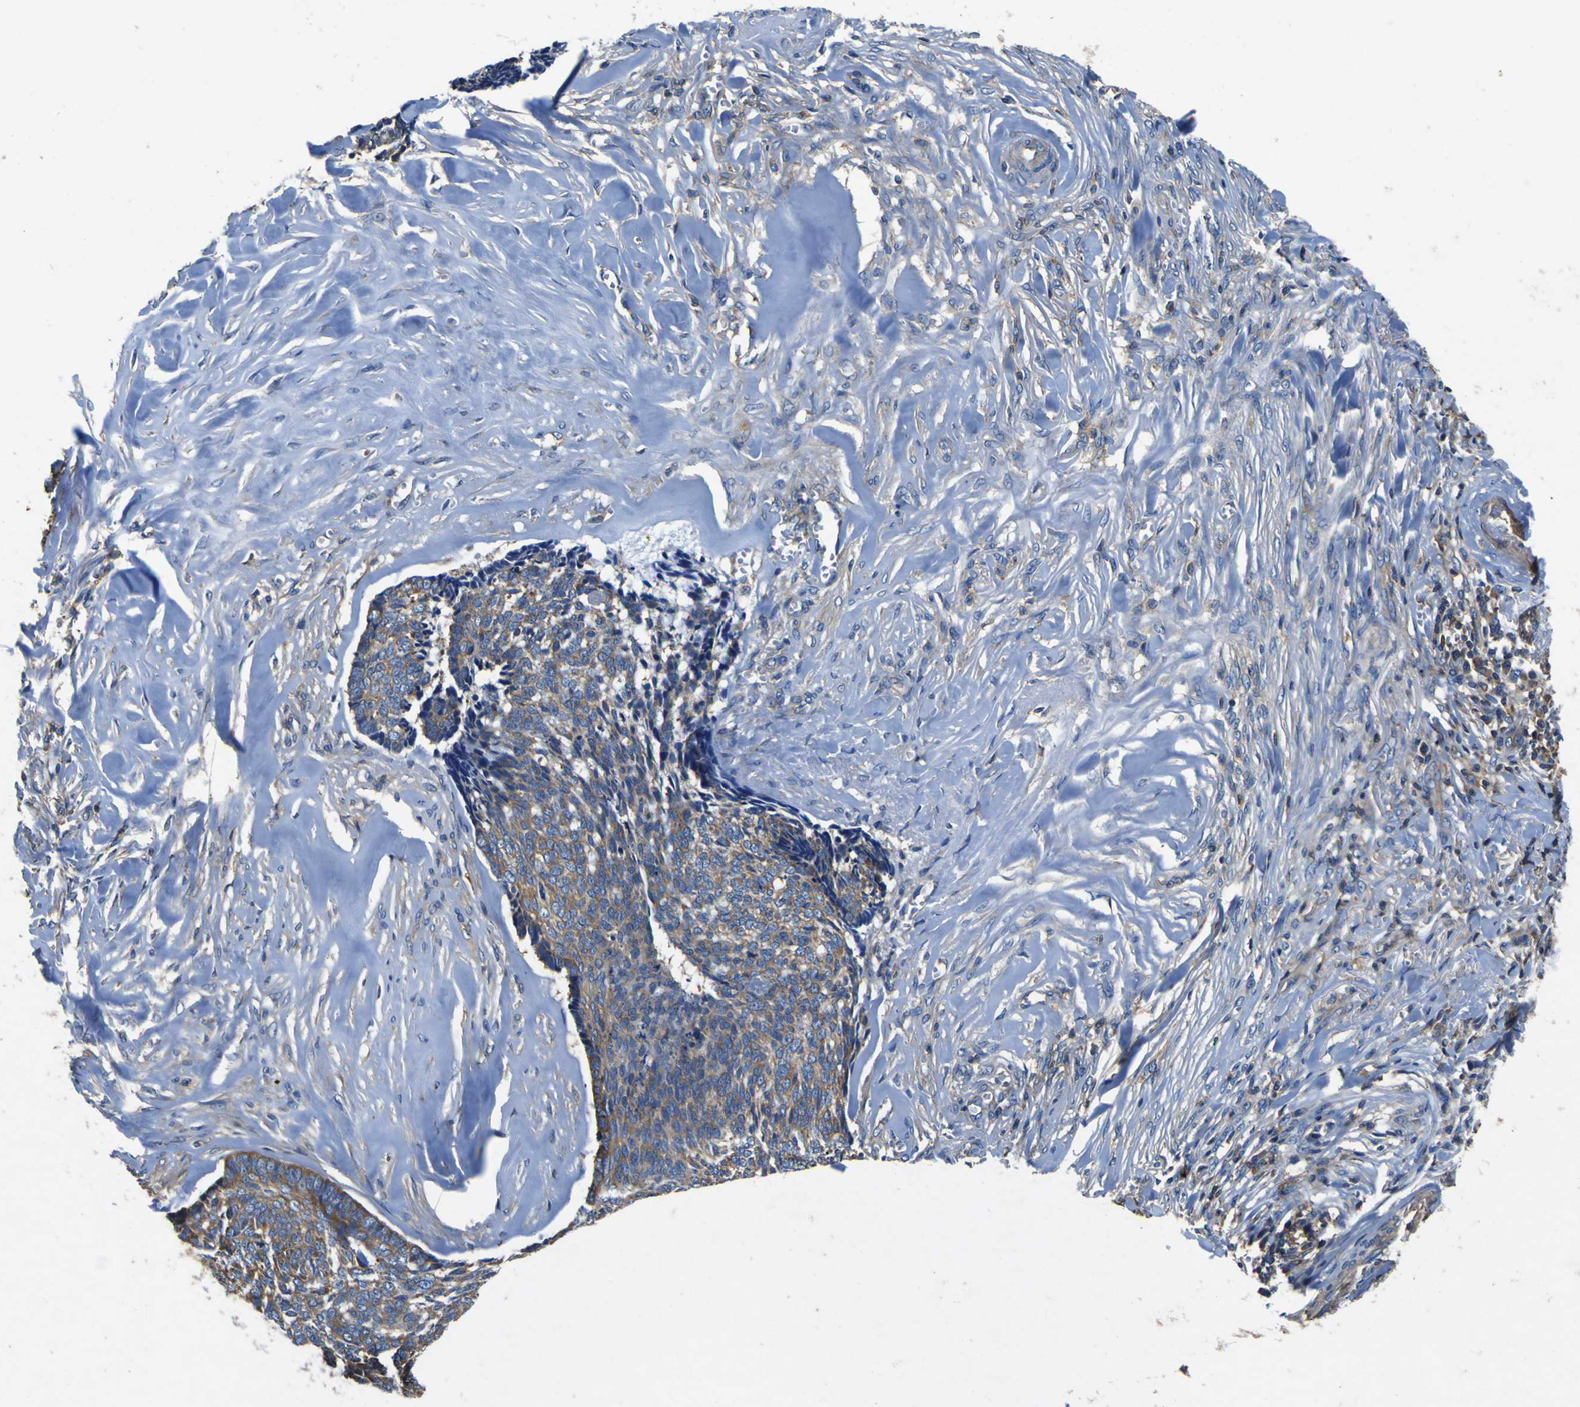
{"staining": {"intensity": "weak", "quantity": ">75%", "location": "cytoplasmic/membranous"}, "tissue": "skin cancer", "cell_type": "Tumor cells", "image_type": "cancer", "snomed": [{"axis": "morphology", "description": "Basal cell carcinoma"}, {"axis": "topography", "description": "Skin"}], "caption": "Skin basal cell carcinoma was stained to show a protein in brown. There is low levels of weak cytoplasmic/membranous positivity in approximately >75% of tumor cells.", "gene": "CNR2", "patient": {"sex": "male", "age": 84}}